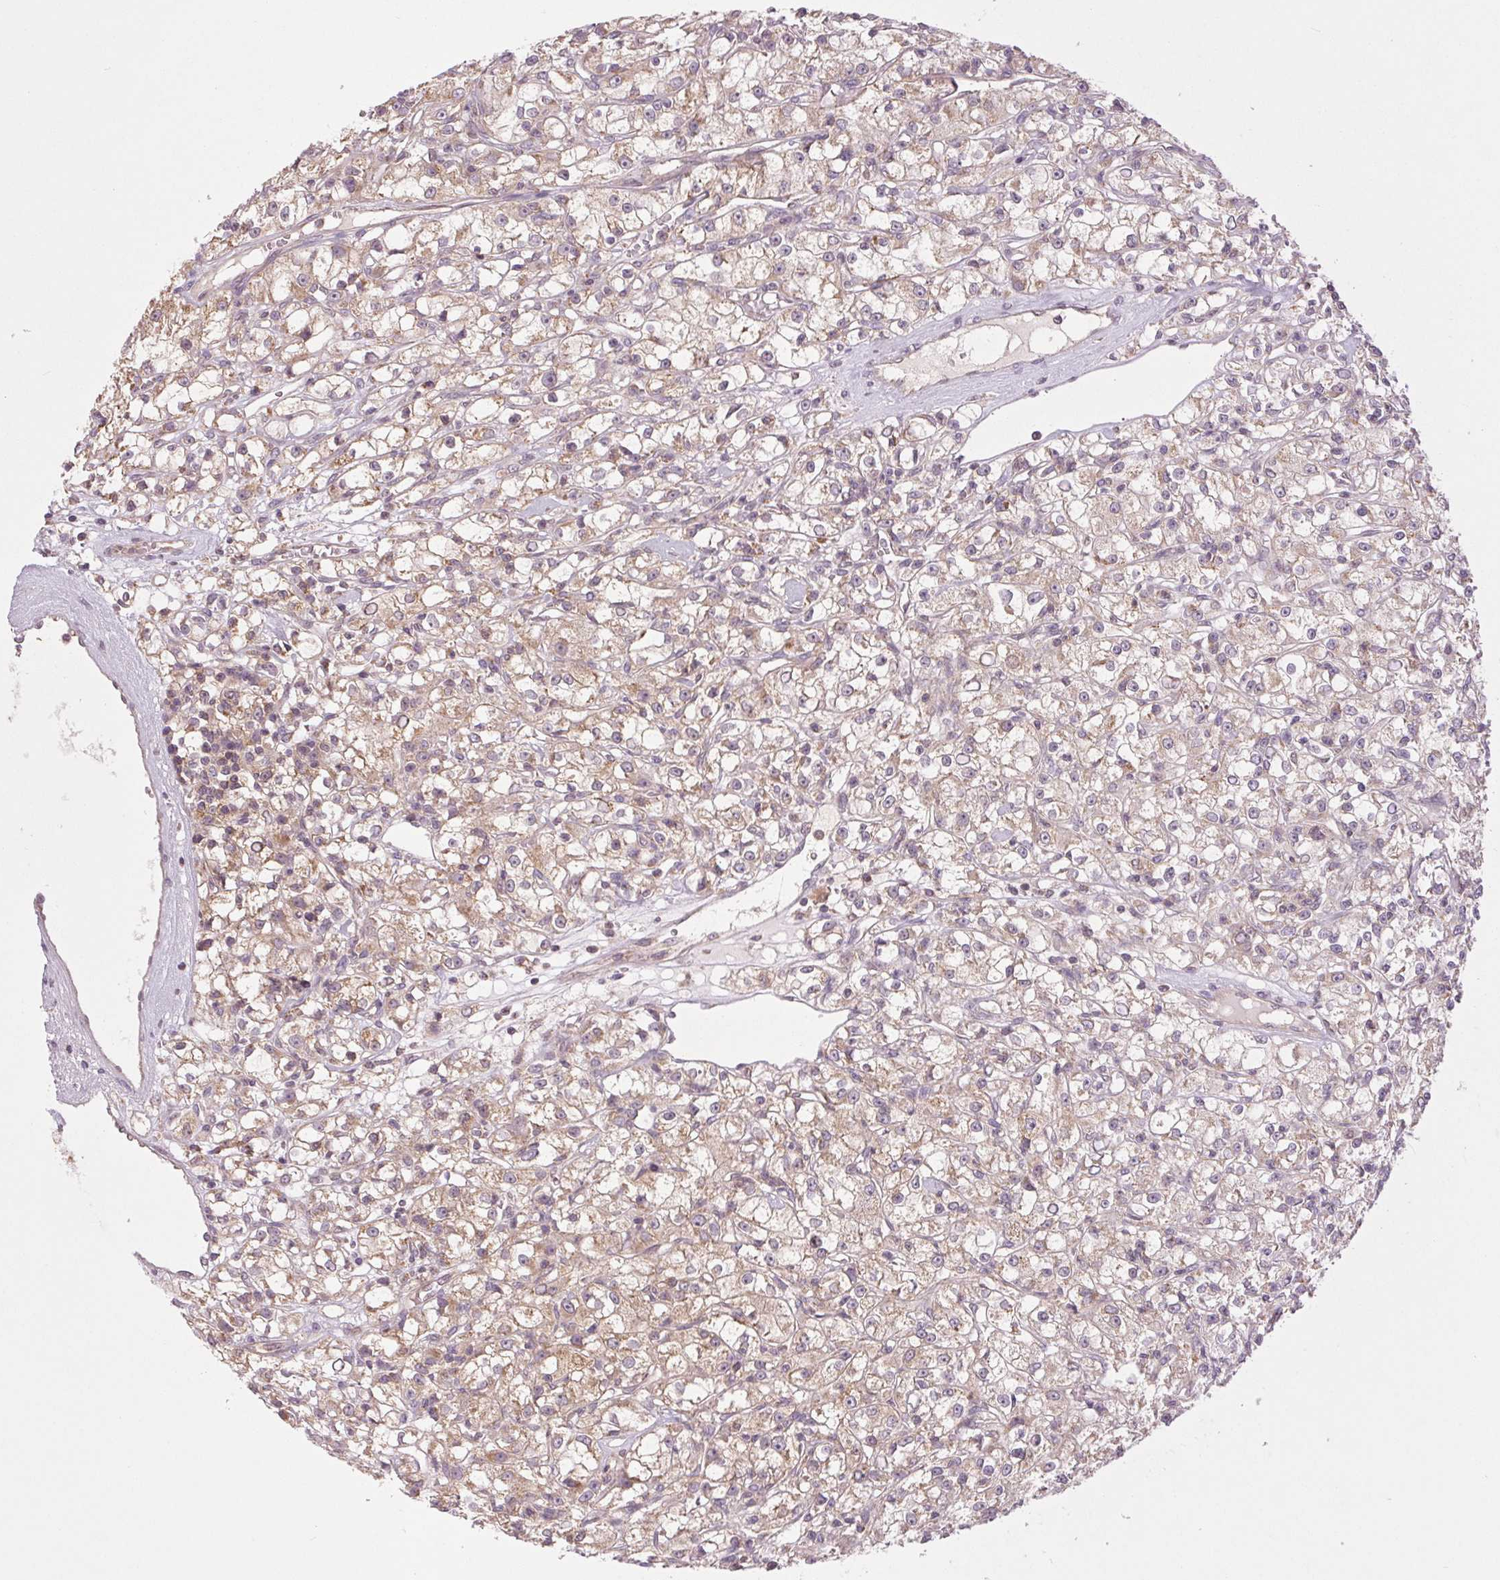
{"staining": {"intensity": "weak", "quantity": ">75%", "location": "cytoplasmic/membranous"}, "tissue": "renal cancer", "cell_type": "Tumor cells", "image_type": "cancer", "snomed": [{"axis": "morphology", "description": "Adenocarcinoma, NOS"}, {"axis": "topography", "description": "Kidney"}], "caption": "Brown immunohistochemical staining in human adenocarcinoma (renal) displays weak cytoplasmic/membranous positivity in approximately >75% of tumor cells. The staining was performed using DAB to visualize the protein expression in brown, while the nuclei were stained in blue with hematoxylin (Magnification: 20x).", "gene": "MAP3K5", "patient": {"sex": "female", "age": 59}}